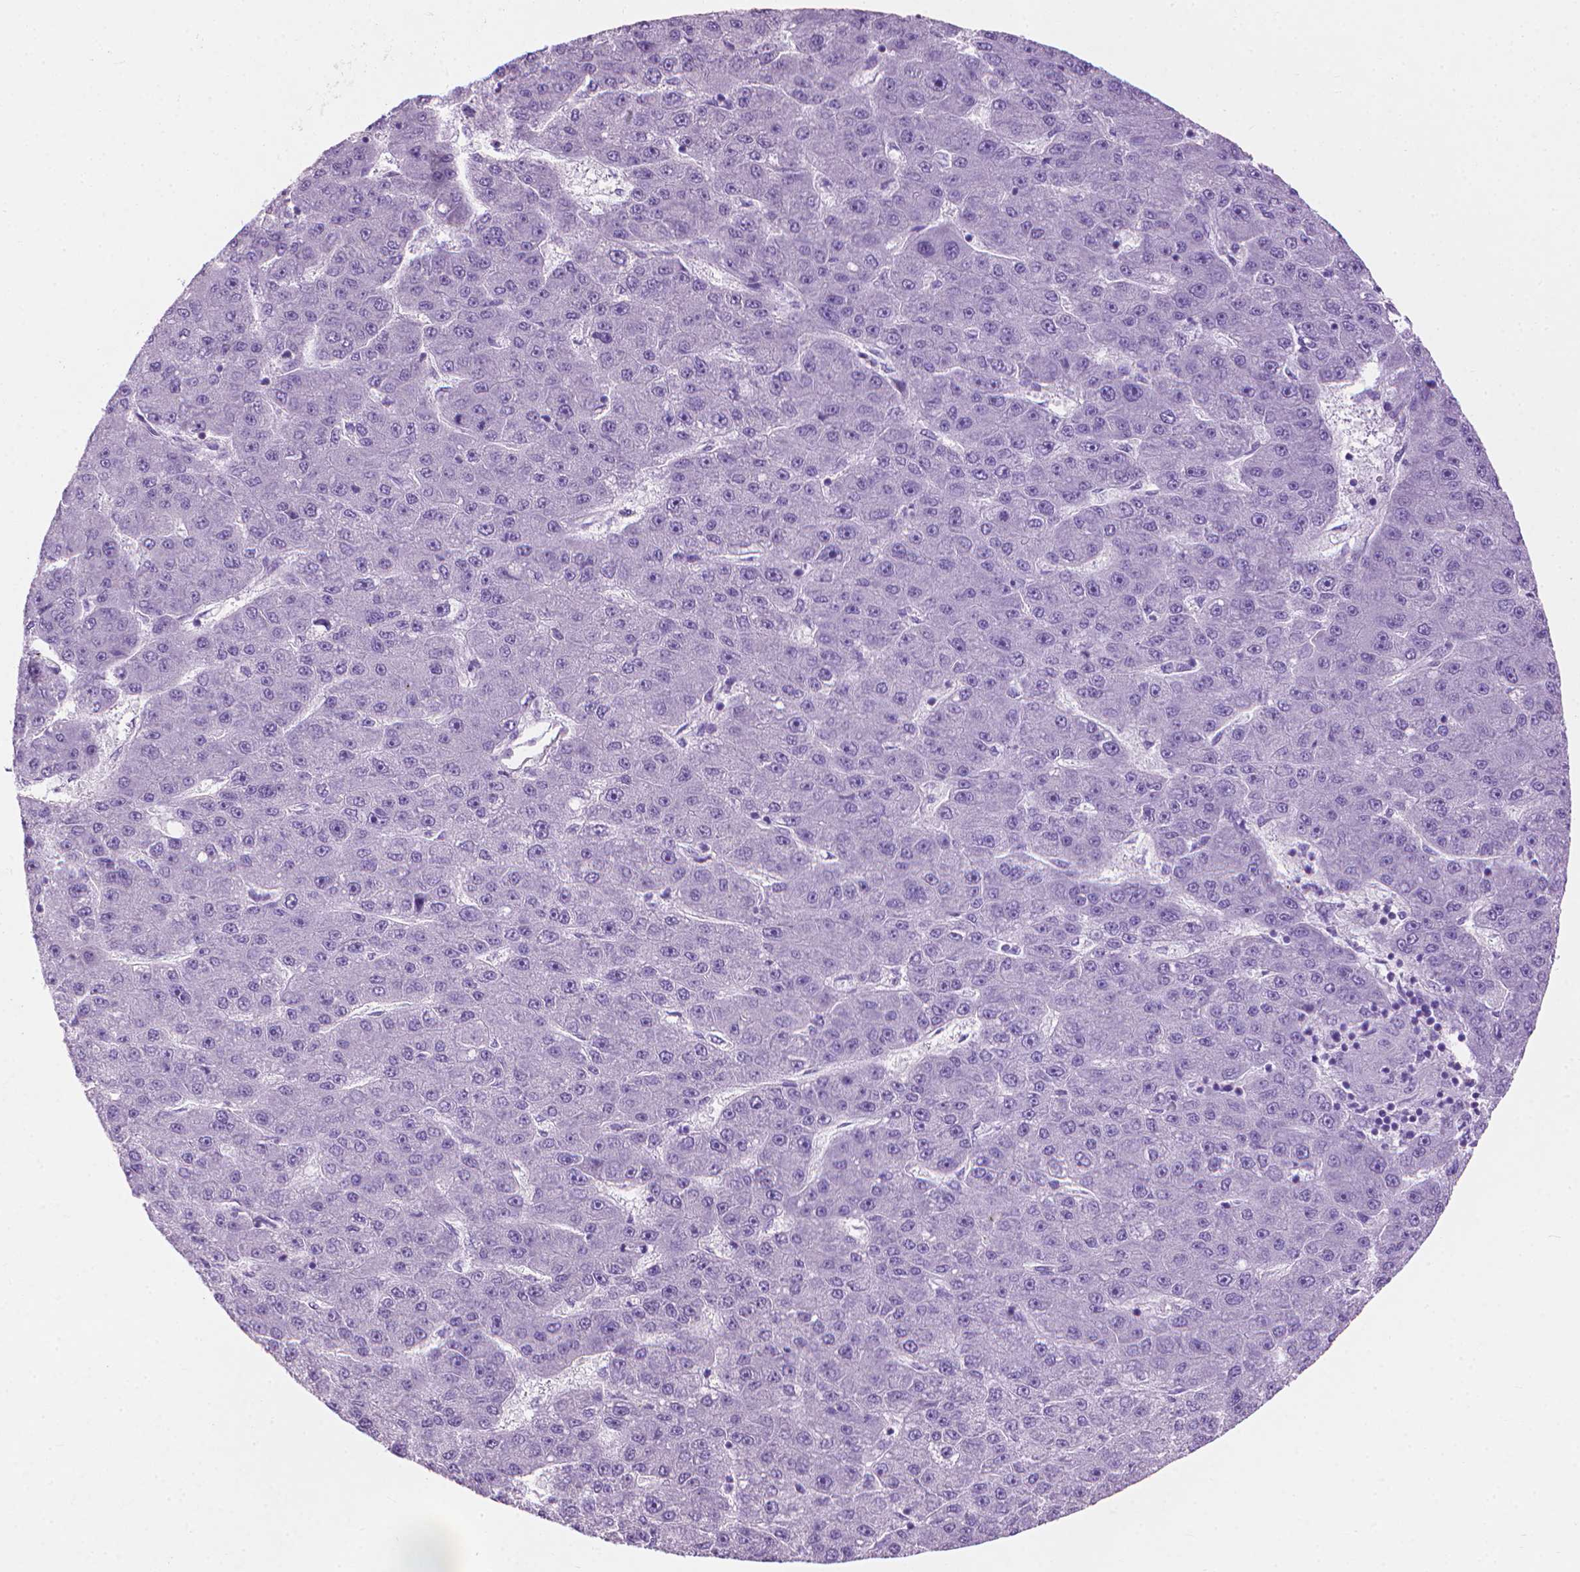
{"staining": {"intensity": "negative", "quantity": "none", "location": "none"}, "tissue": "liver cancer", "cell_type": "Tumor cells", "image_type": "cancer", "snomed": [{"axis": "morphology", "description": "Carcinoma, Hepatocellular, NOS"}, {"axis": "topography", "description": "Liver"}], "caption": "Immunohistochemical staining of human liver hepatocellular carcinoma exhibits no significant staining in tumor cells.", "gene": "KRT73", "patient": {"sex": "male", "age": 67}}